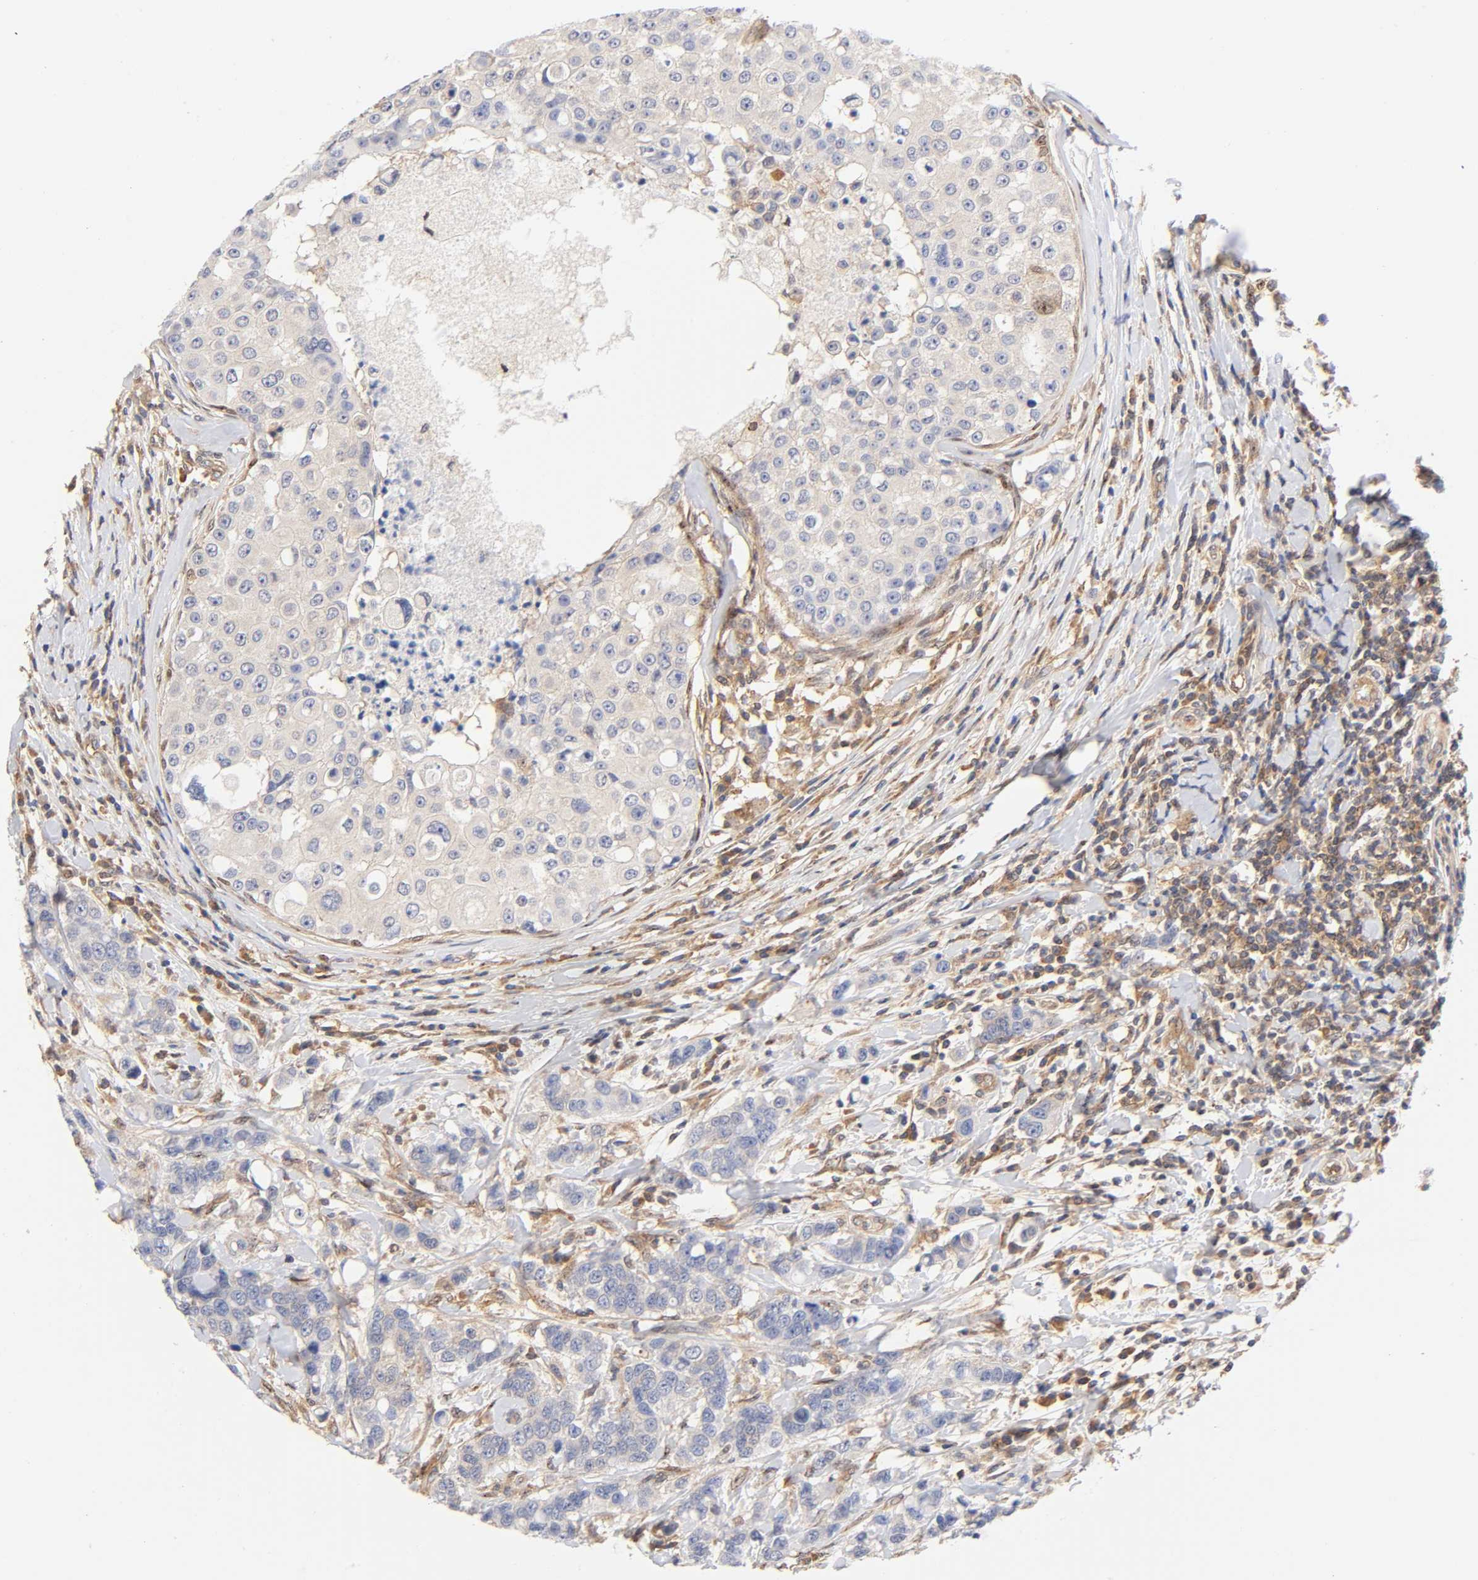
{"staining": {"intensity": "negative", "quantity": "none", "location": "none"}, "tissue": "breast cancer", "cell_type": "Tumor cells", "image_type": "cancer", "snomed": [{"axis": "morphology", "description": "Duct carcinoma"}, {"axis": "topography", "description": "Breast"}], "caption": "There is no significant staining in tumor cells of breast cancer. The staining was performed using DAB (3,3'-diaminobenzidine) to visualize the protein expression in brown, while the nuclei were stained in blue with hematoxylin (Magnification: 20x).", "gene": "PAFAH1B1", "patient": {"sex": "female", "age": 27}}